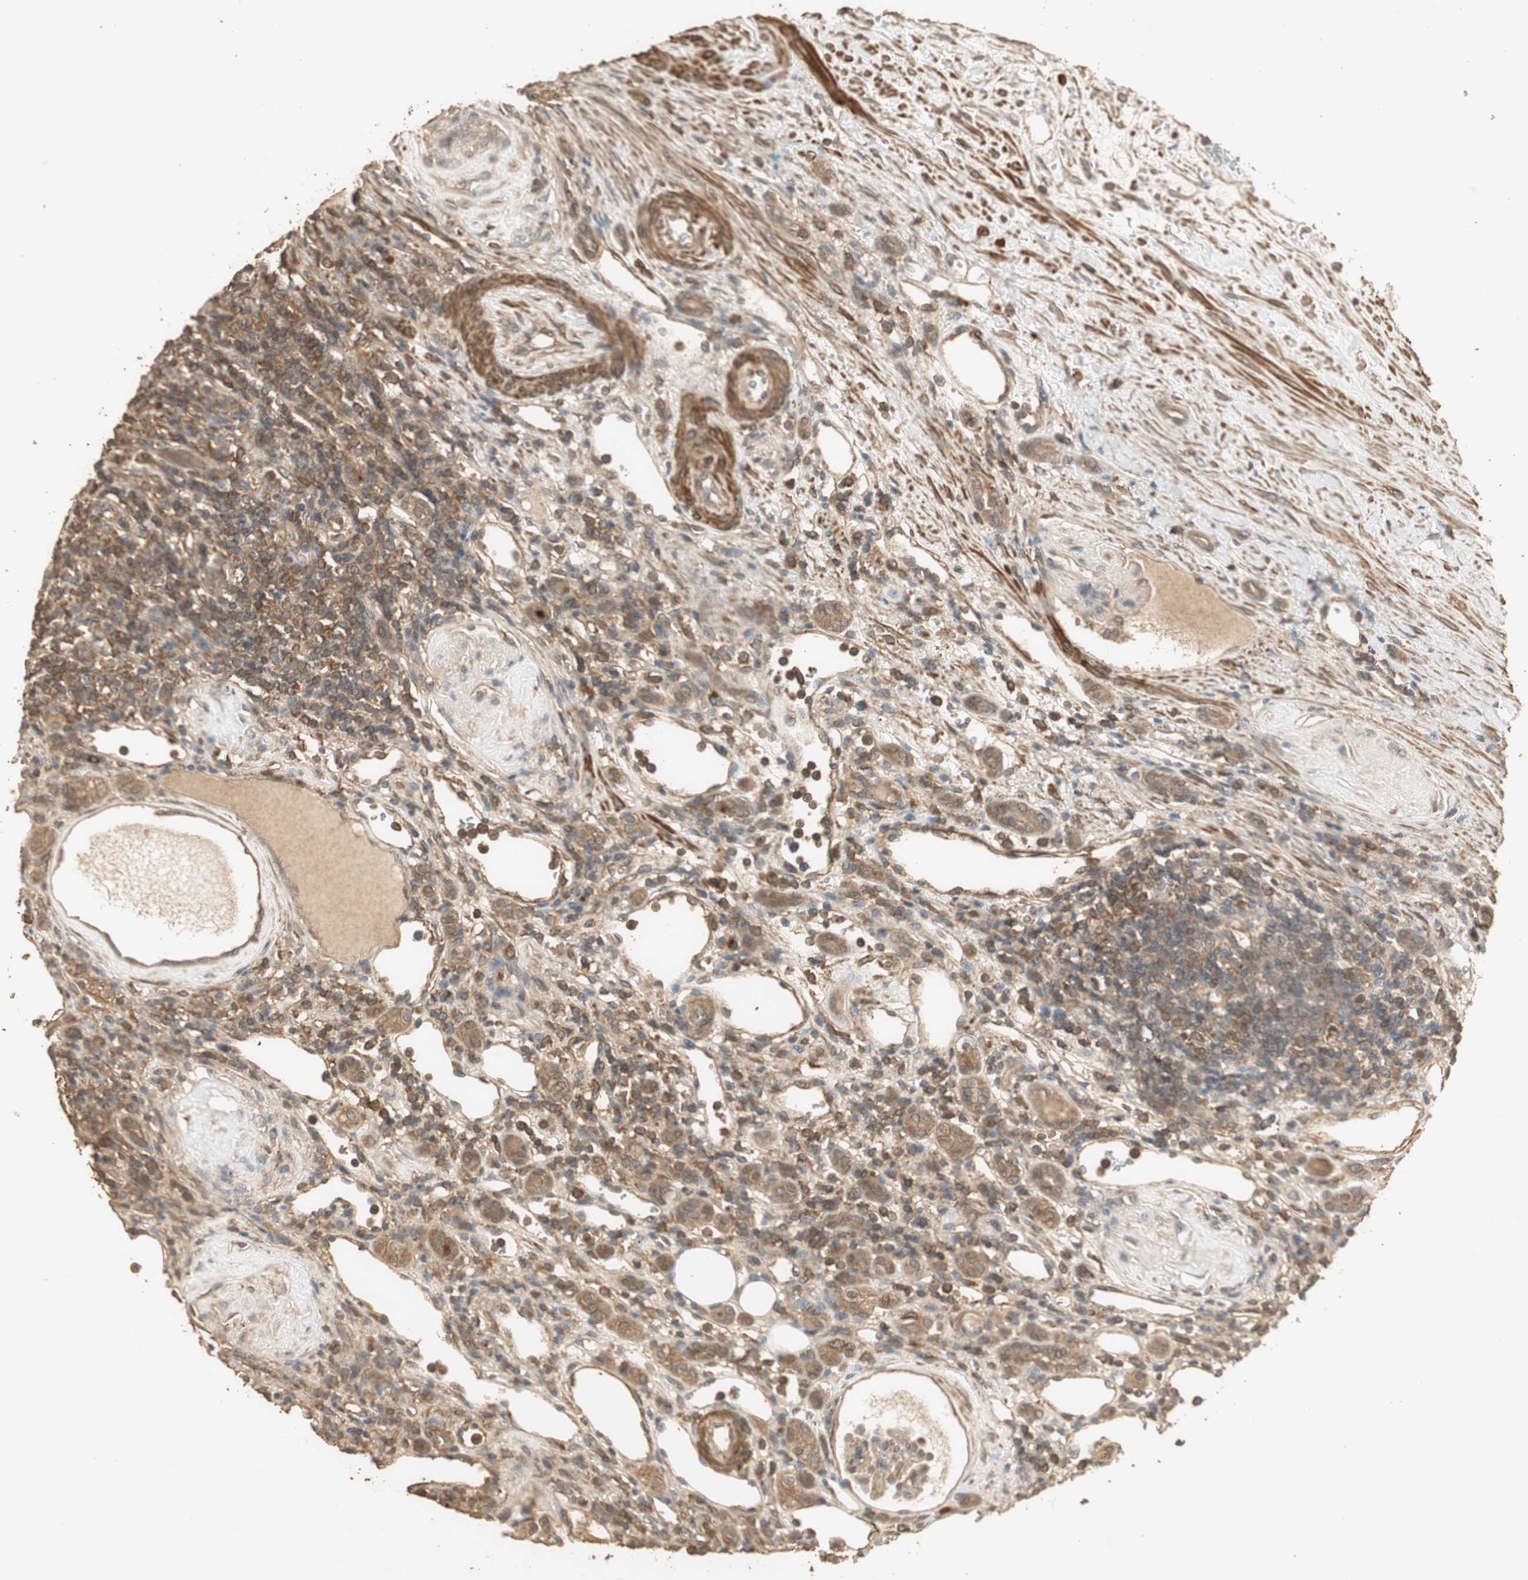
{"staining": {"intensity": "moderate", "quantity": ">75%", "location": "cytoplasmic/membranous"}, "tissue": "renal cancer", "cell_type": "Tumor cells", "image_type": "cancer", "snomed": [{"axis": "morphology", "description": "Normal tissue, NOS"}, {"axis": "morphology", "description": "Adenocarcinoma, NOS"}, {"axis": "topography", "description": "Kidney"}], "caption": "Immunohistochemical staining of adenocarcinoma (renal) displays medium levels of moderate cytoplasmic/membranous protein positivity in approximately >75% of tumor cells.", "gene": "USP2", "patient": {"sex": "female", "age": 55}}